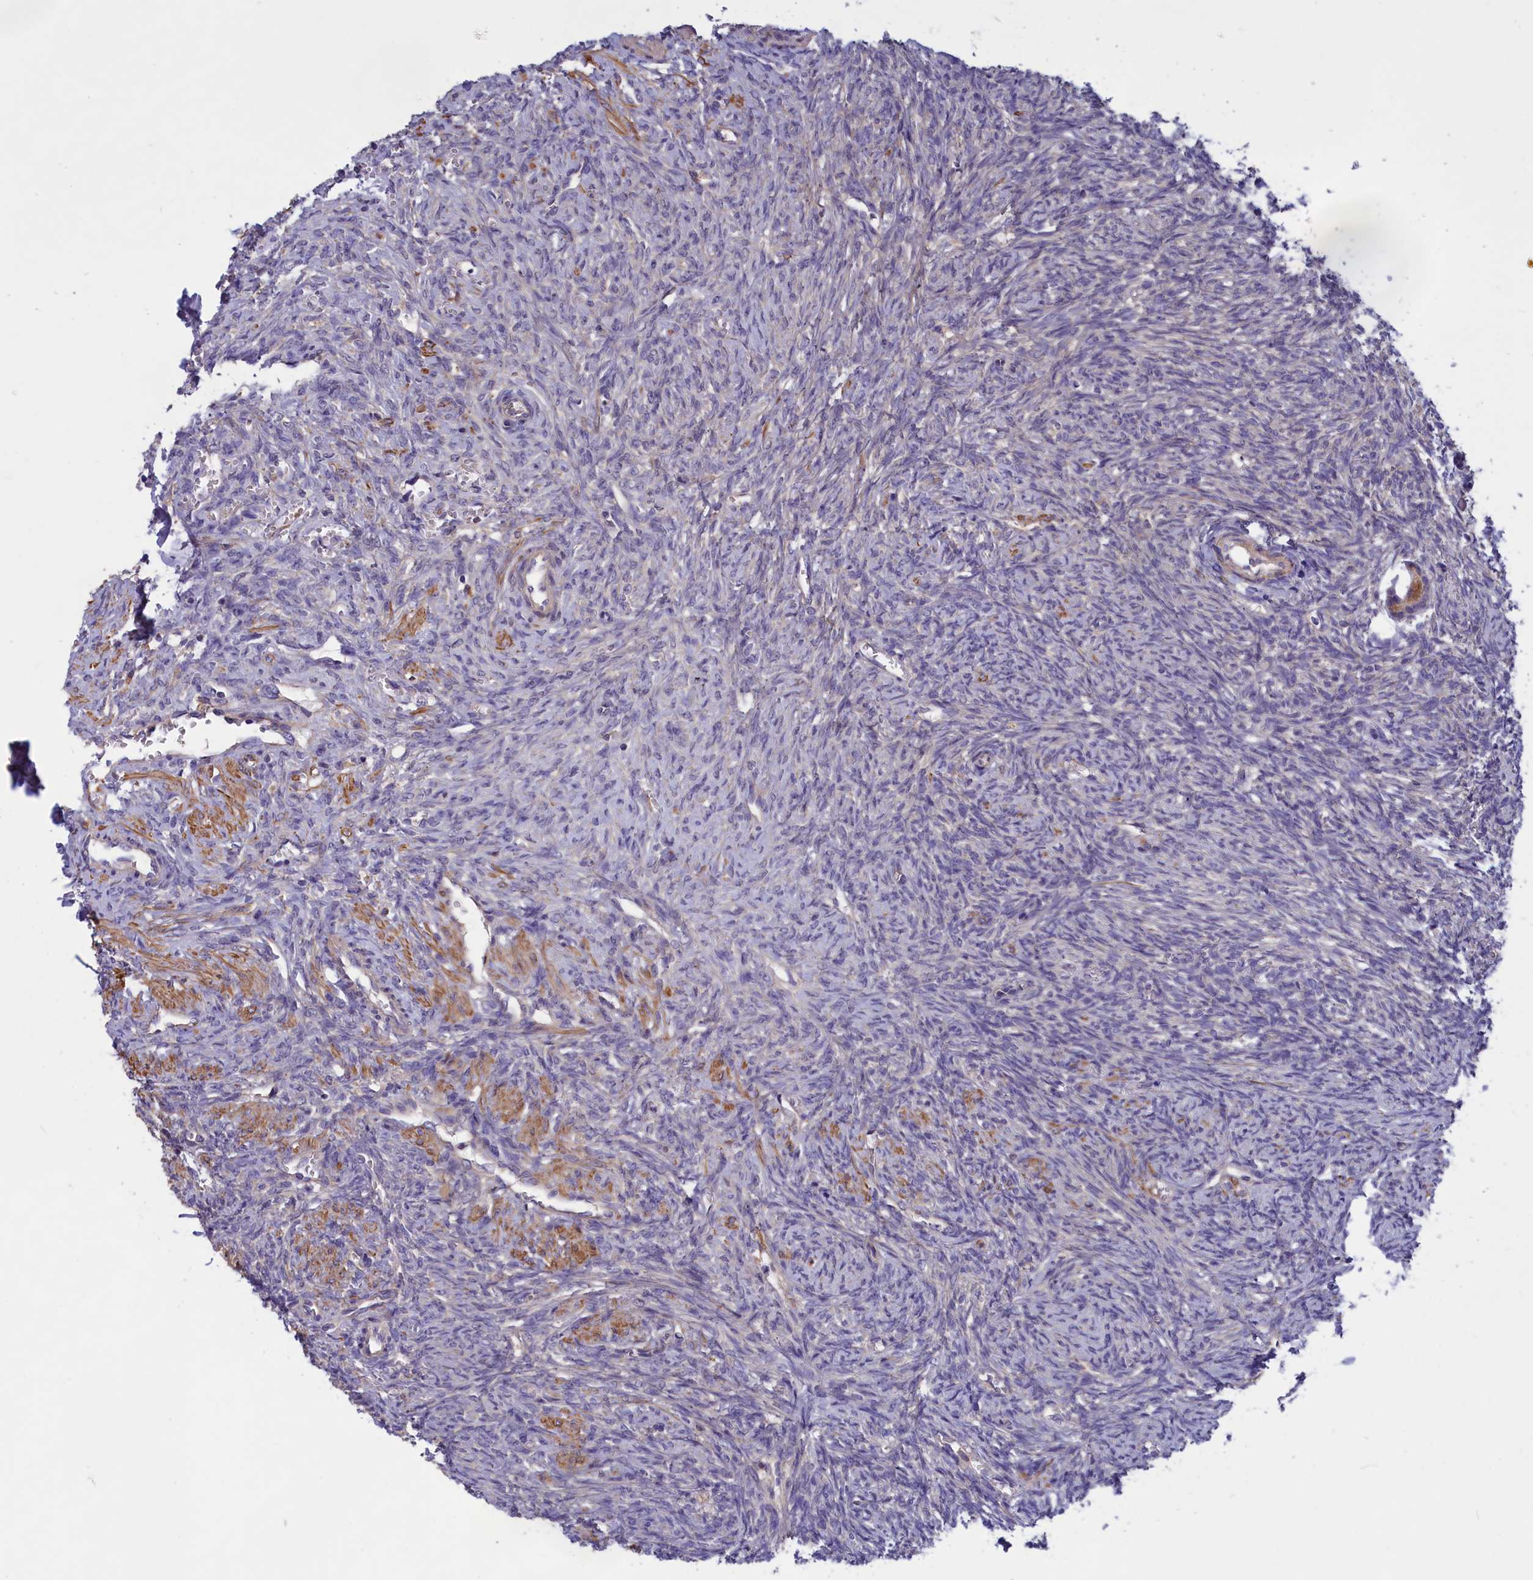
{"staining": {"intensity": "moderate", "quantity": ">75%", "location": "cytoplasmic/membranous"}, "tissue": "ovary", "cell_type": "Follicle cells", "image_type": "normal", "snomed": [{"axis": "morphology", "description": "Normal tissue, NOS"}, {"axis": "topography", "description": "Ovary"}], "caption": "Immunohistochemistry image of benign ovary: human ovary stained using immunohistochemistry (IHC) shows medium levels of moderate protein expression localized specifically in the cytoplasmic/membranous of follicle cells, appearing as a cytoplasmic/membranous brown color.", "gene": "AMDHD2", "patient": {"sex": "female", "age": 41}}